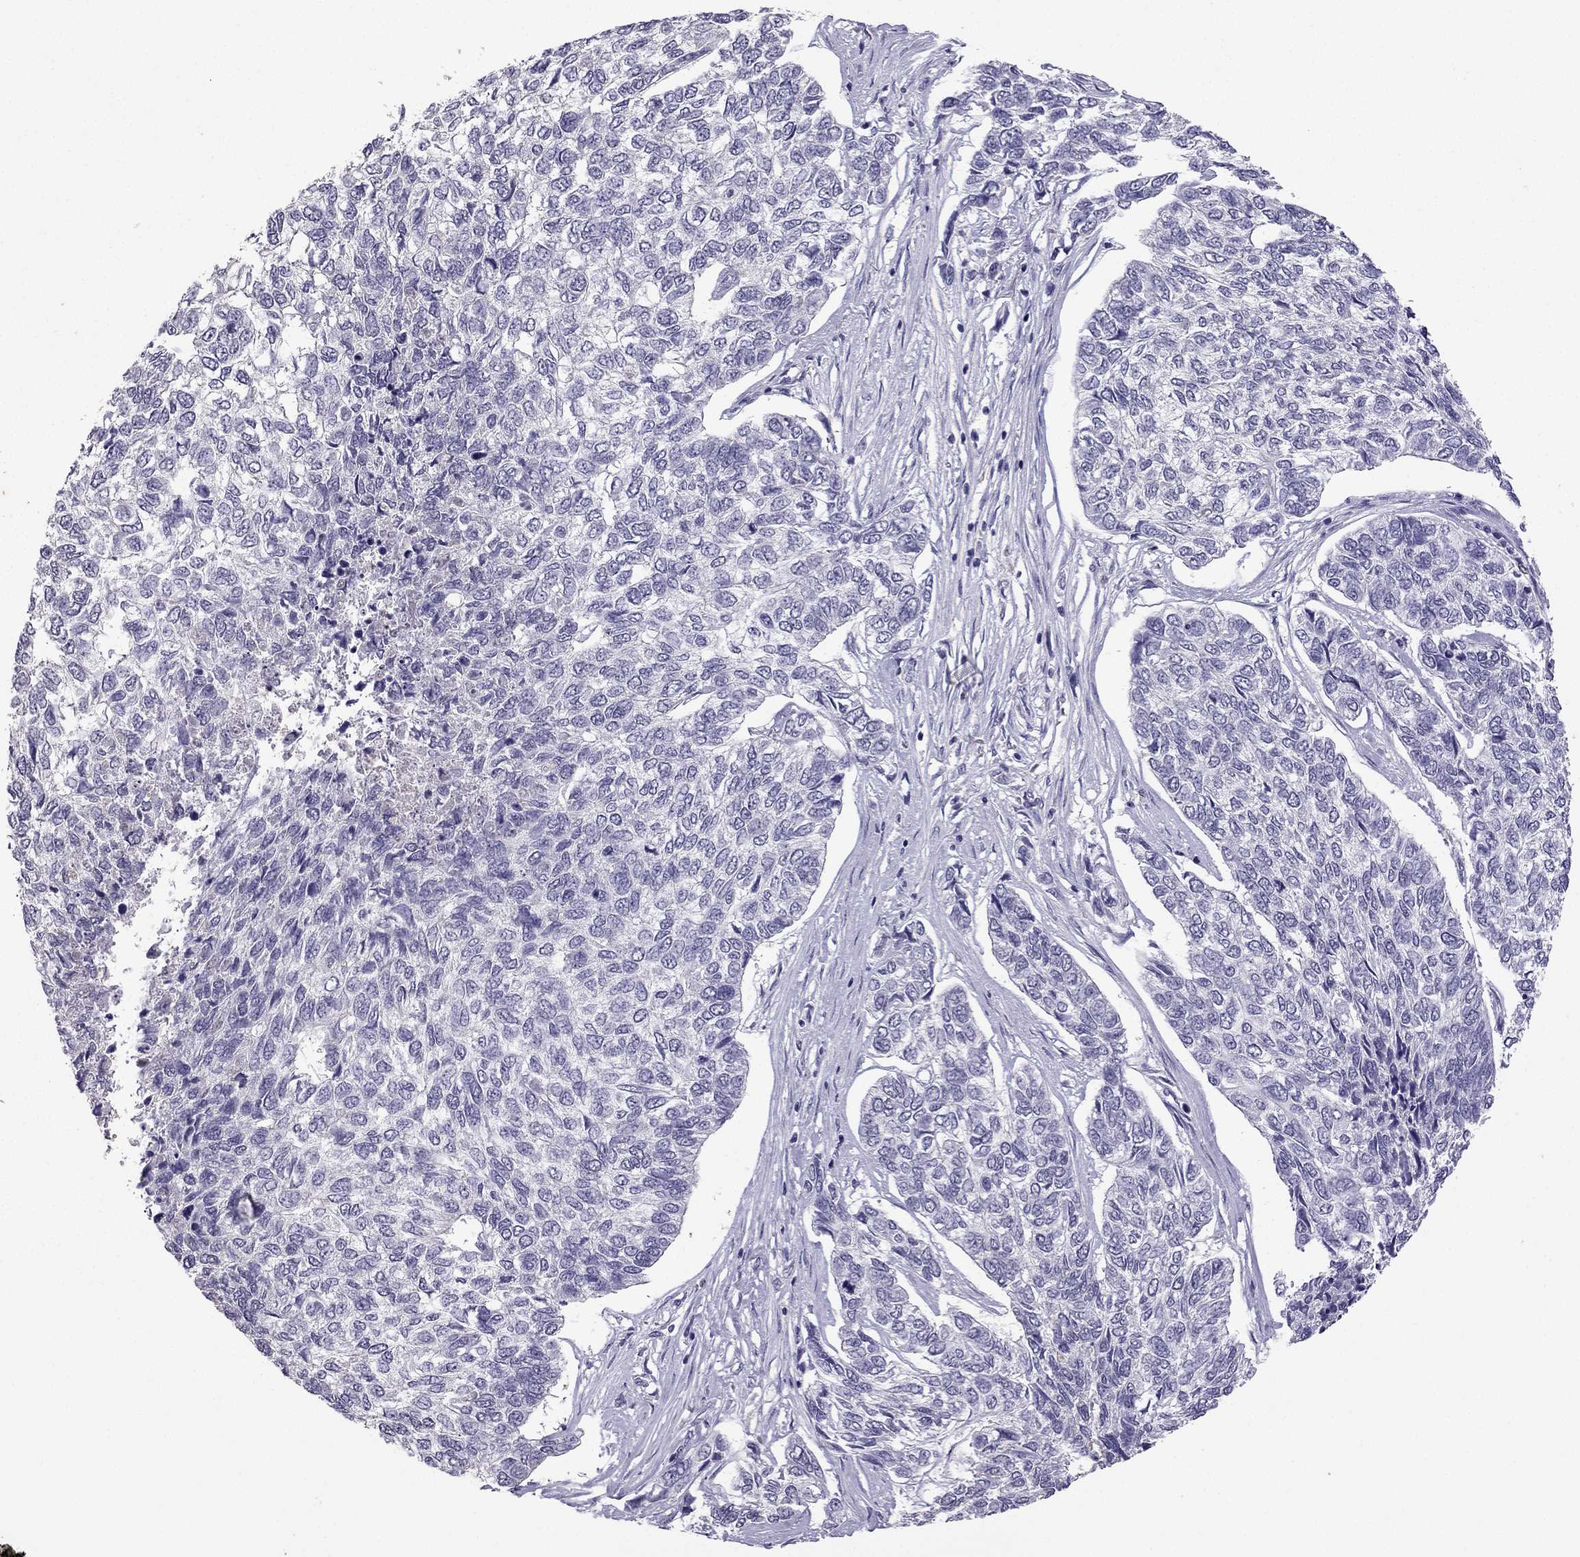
{"staining": {"intensity": "negative", "quantity": "none", "location": "none"}, "tissue": "skin cancer", "cell_type": "Tumor cells", "image_type": "cancer", "snomed": [{"axis": "morphology", "description": "Basal cell carcinoma"}, {"axis": "topography", "description": "Skin"}], "caption": "DAB (3,3'-diaminobenzidine) immunohistochemical staining of skin cancer (basal cell carcinoma) shows no significant staining in tumor cells. Nuclei are stained in blue.", "gene": "CFAP70", "patient": {"sex": "female", "age": 65}}